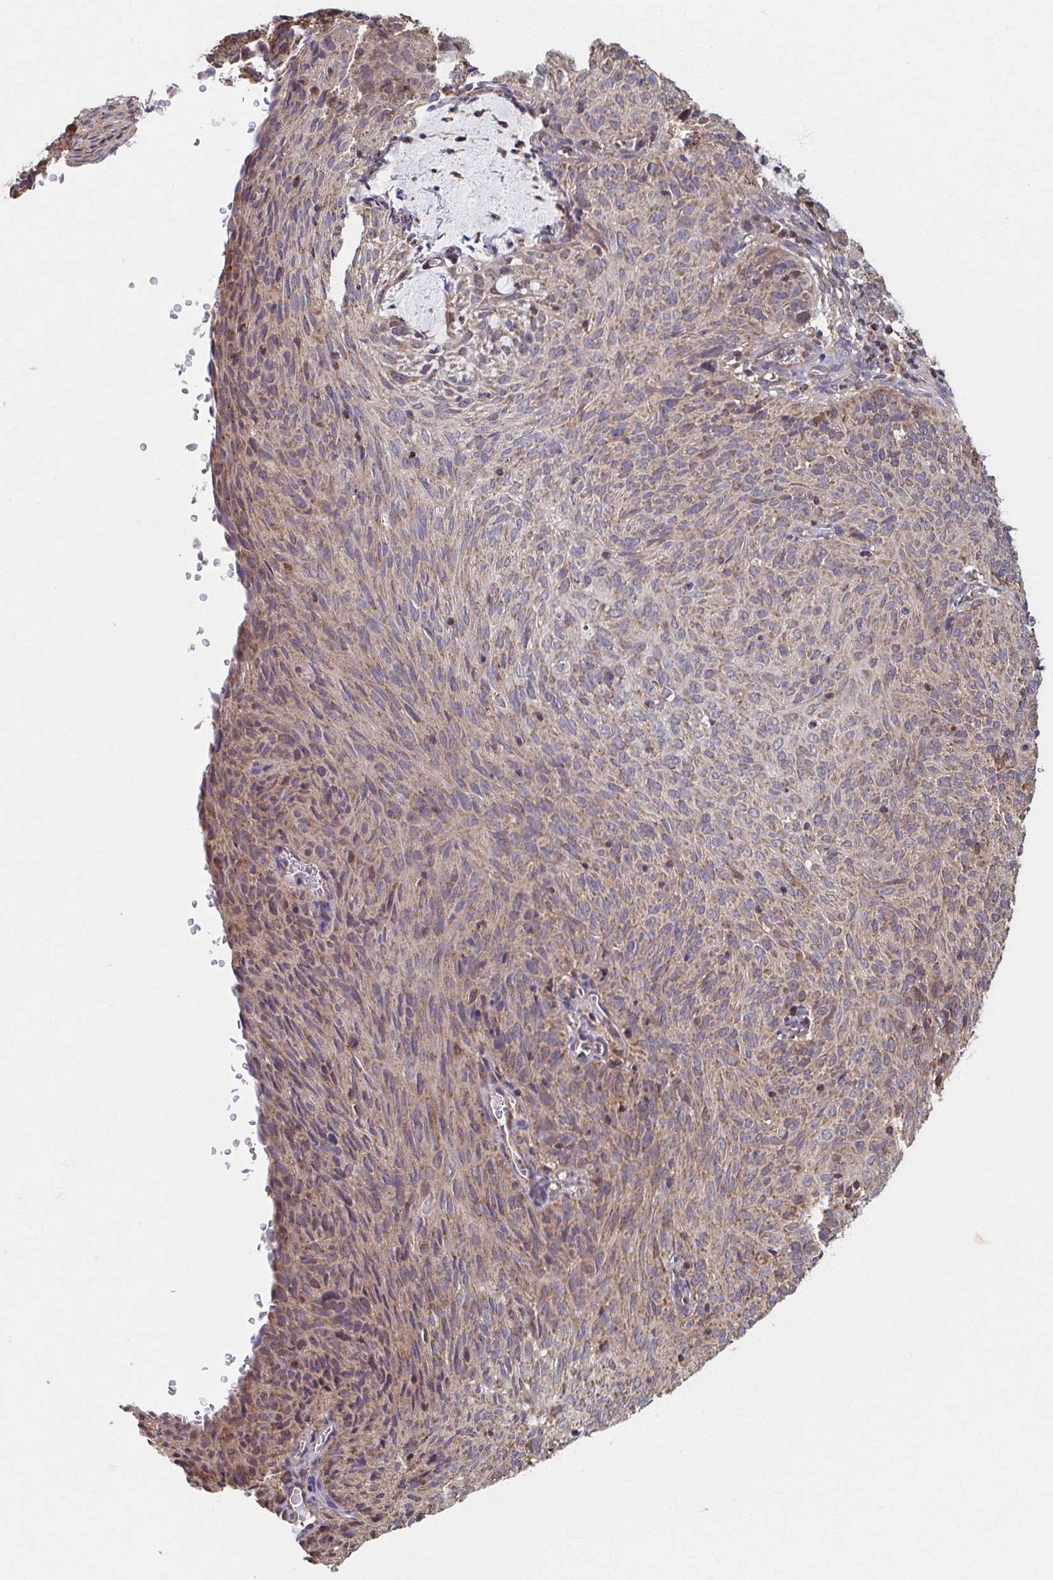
{"staining": {"intensity": "weak", "quantity": ">75%", "location": "cytoplasmic/membranous"}, "tissue": "cervical cancer", "cell_type": "Tumor cells", "image_type": "cancer", "snomed": [{"axis": "morphology", "description": "Squamous cell carcinoma, NOS"}, {"axis": "topography", "description": "Cervix"}], "caption": "A photomicrograph showing weak cytoplasmic/membranous positivity in about >75% of tumor cells in squamous cell carcinoma (cervical), as visualized by brown immunohistochemical staining.", "gene": "KLHL34", "patient": {"sex": "female", "age": 49}}